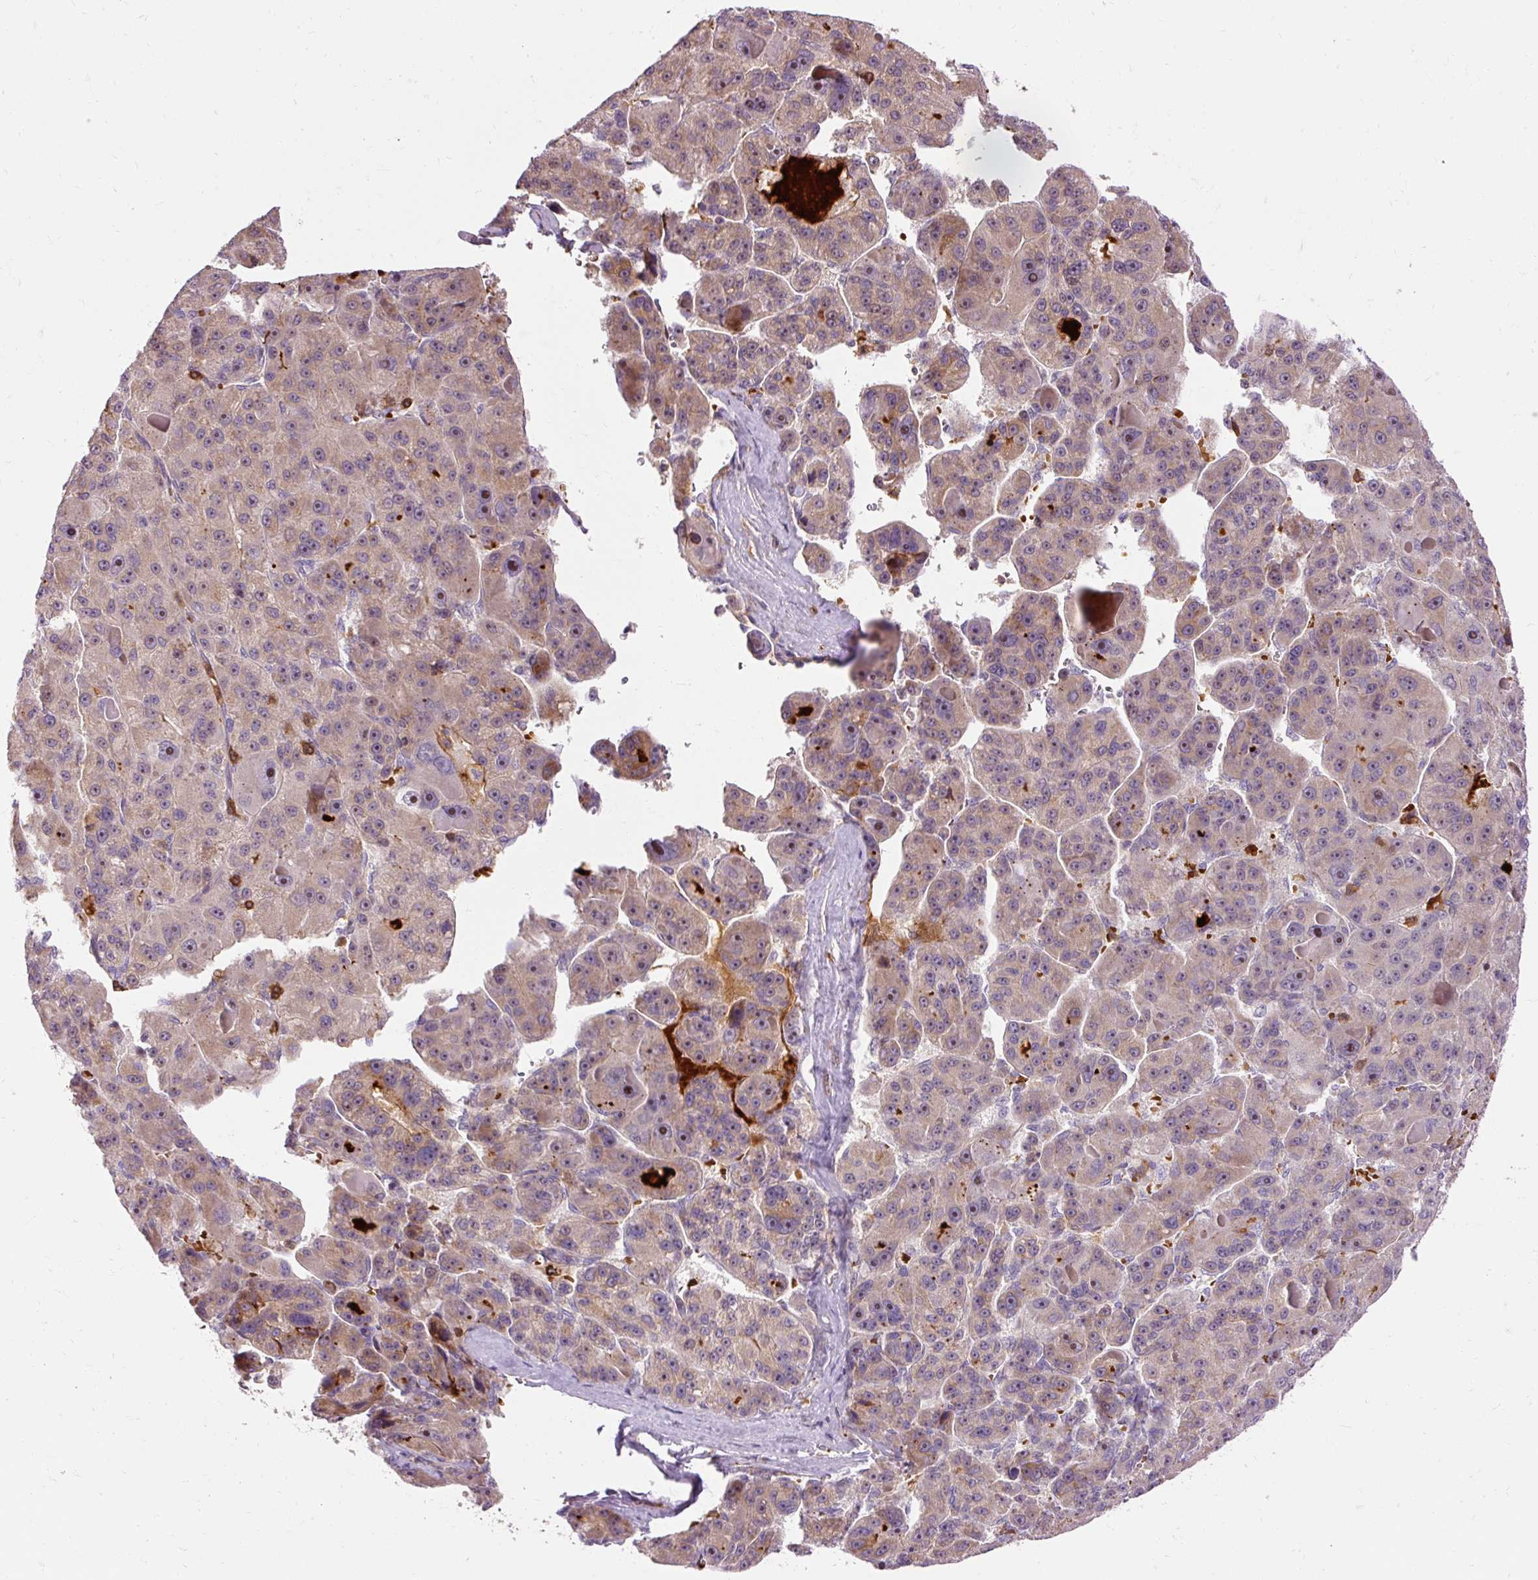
{"staining": {"intensity": "weak", "quantity": "25%-75%", "location": "cytoplasmic/membranous"}, "tissue": "liver cancer", "cell_type": "Tumor cells", "image_type": "cancer", "snomed": [{"axis": "morphology", "description": "Carcinoma, Hepatocellular, NOS"}, {"axis": "topography", "description": "Liver"}], "caption": "This micrograph demonstrates immunohistochemistry staining of human liver cancer (hepatocellular carcinoma), with low weak cytoplasmic/membranous expression in about 25%-75% of tumor cells.", "gene": "CEBPZ", "patient": {"sex": "male", "age": 76}}